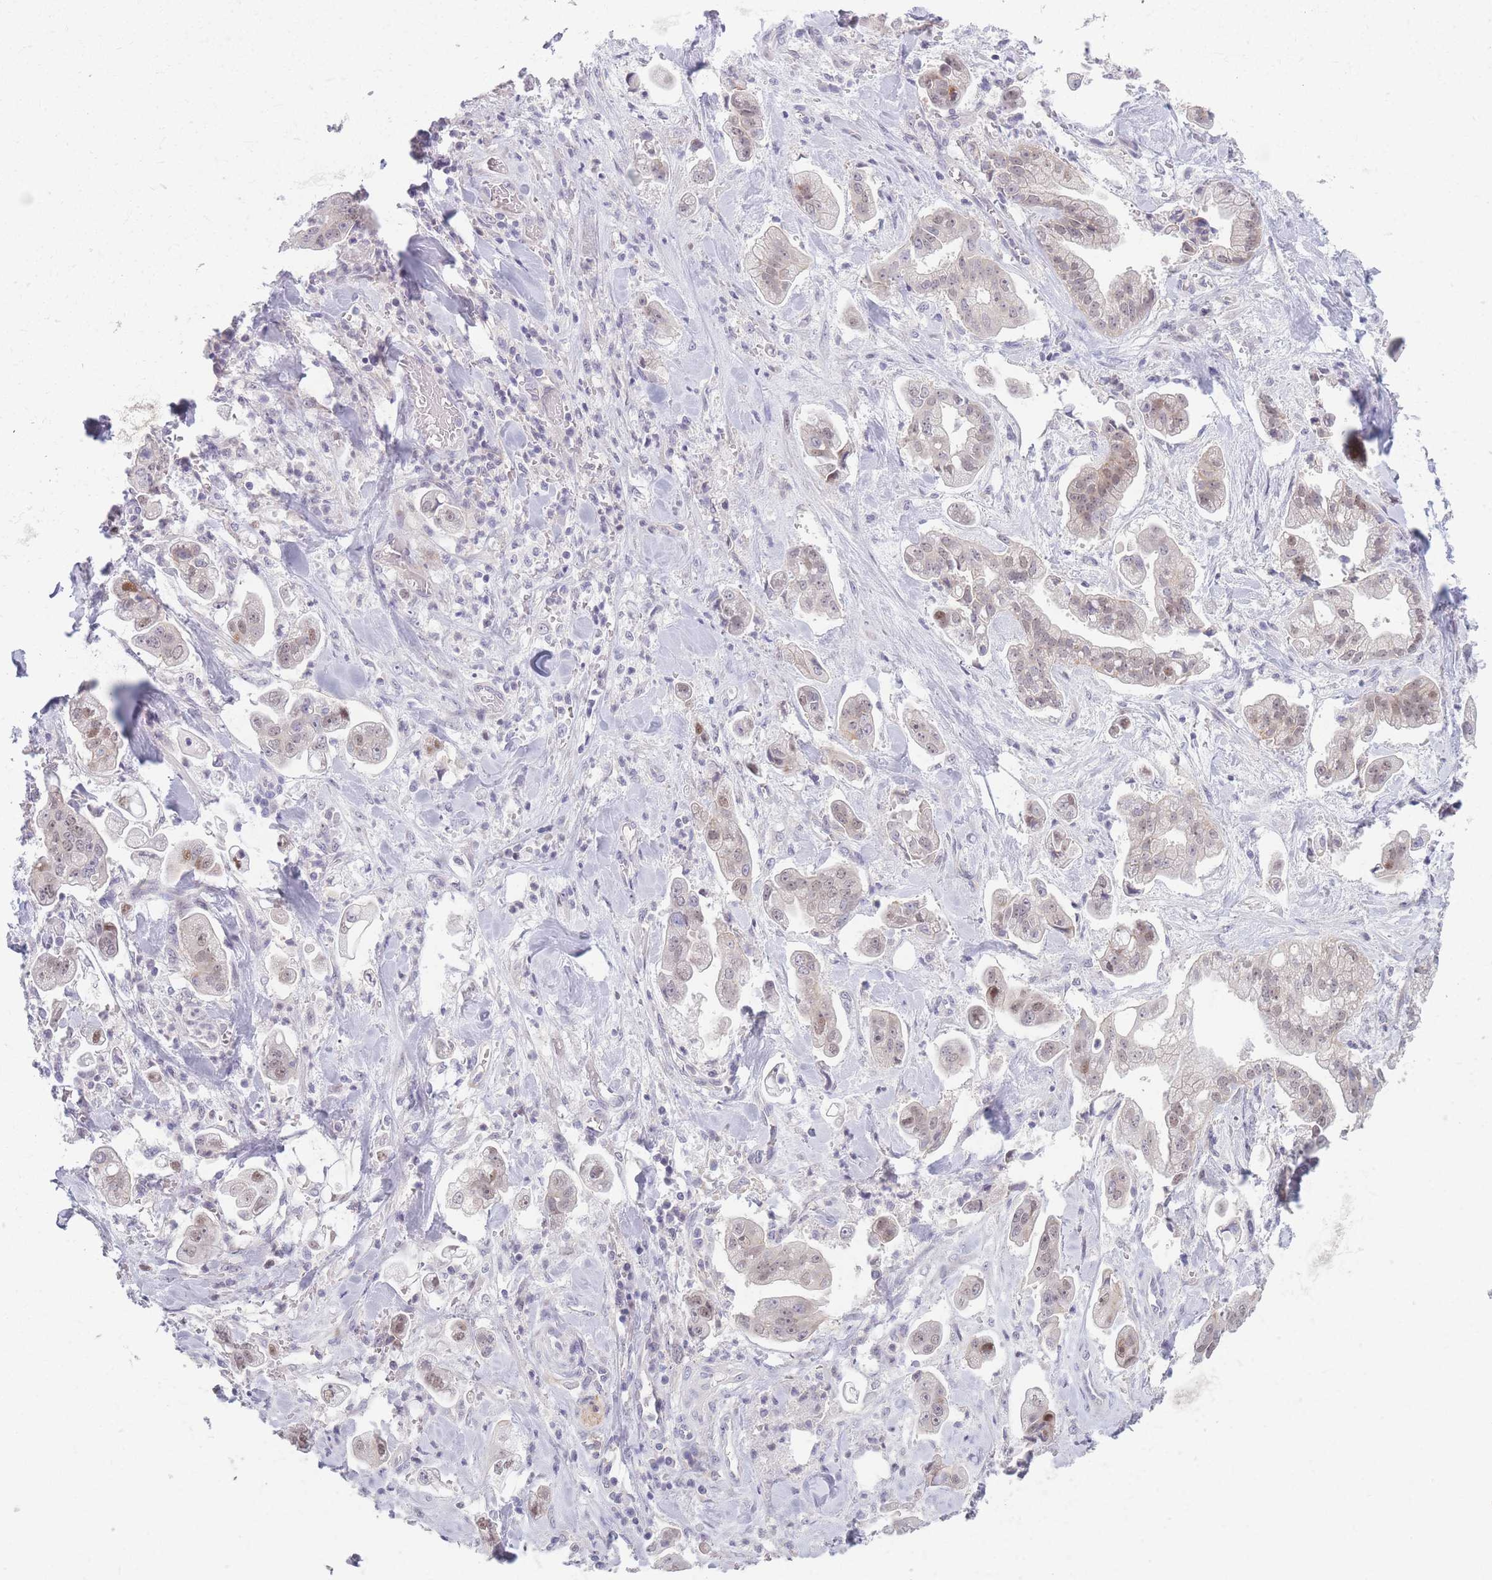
{"staining": {"intensity": "weak", "quantity": "25%-75%", "location": "nuclear"}, "tissue": "stomach cancer", "cell_type": "Tumor cells", "image_type": "cancer", "snomed": [{"axis": "morphology", "description": "Adenocarcinoma, NOS"}, {"axis": "topography", "description": "Stomach"}], "caption": "High-power microscopy captured an immunohistochemistry micrograph of stomach cancer (adenocarcinoma), revealing weak nuclear staining in approximately 25%-75% of tumor cells.", "gene": "ZNF439", "patient": {"sex": "male", "age": 62}}